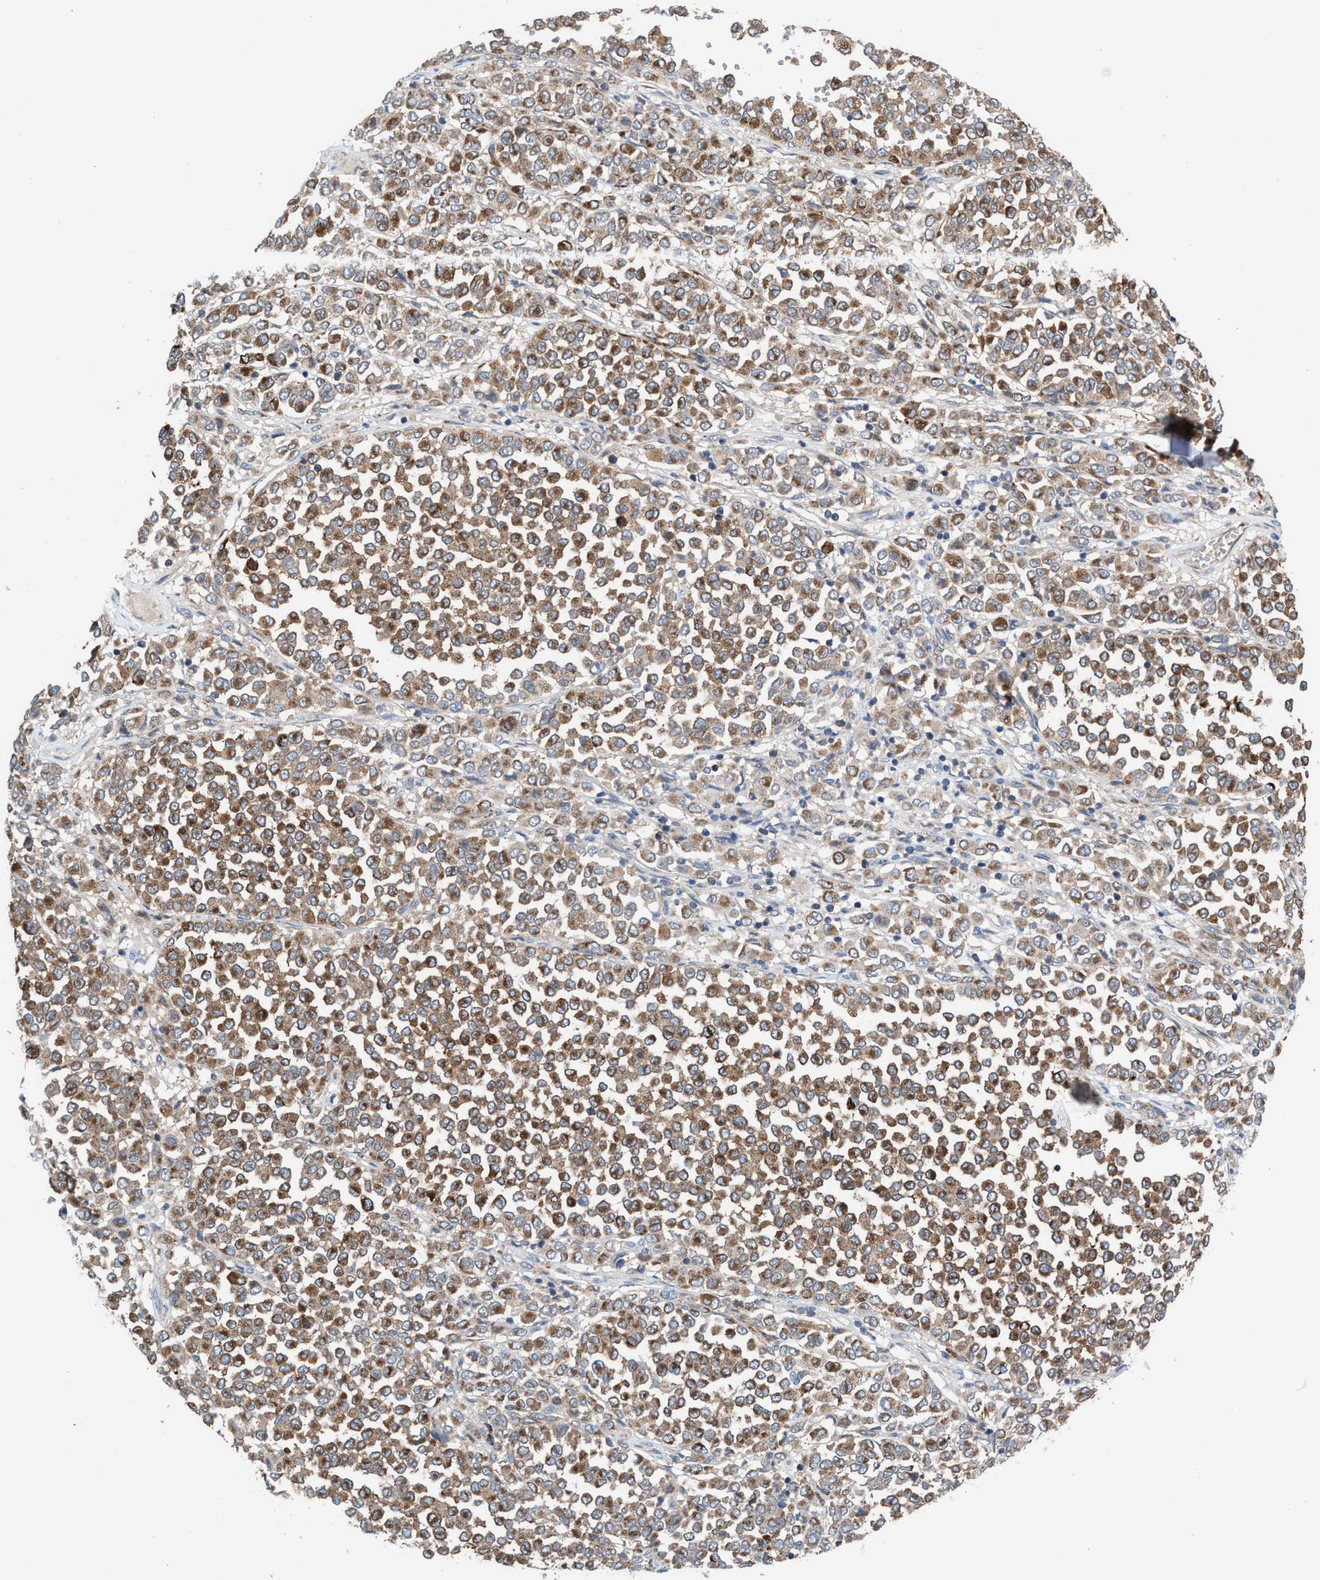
{"staining": {"intensity": "moderate", "quantity": ">75%", "location": "cytoplasmic/membranous"}, "tissue": "melanoma", "cell_type": "Tumor cells", "image_type": "cancer", "snomed": [{"axis": "morphology", "description": "Malignant melanoma, Metastatic site"}, {"axis": "topography", "description": "Pancreas"}], "caption": "This is an image of immunohistochemistry (IHC) staining of malignant melanoma (metastatic site), which shows moderate expression in the cytoplasmic/membranous of tumor cells.", "gene": "MRM1", "patient": {"sex": "female", "age": 30}}